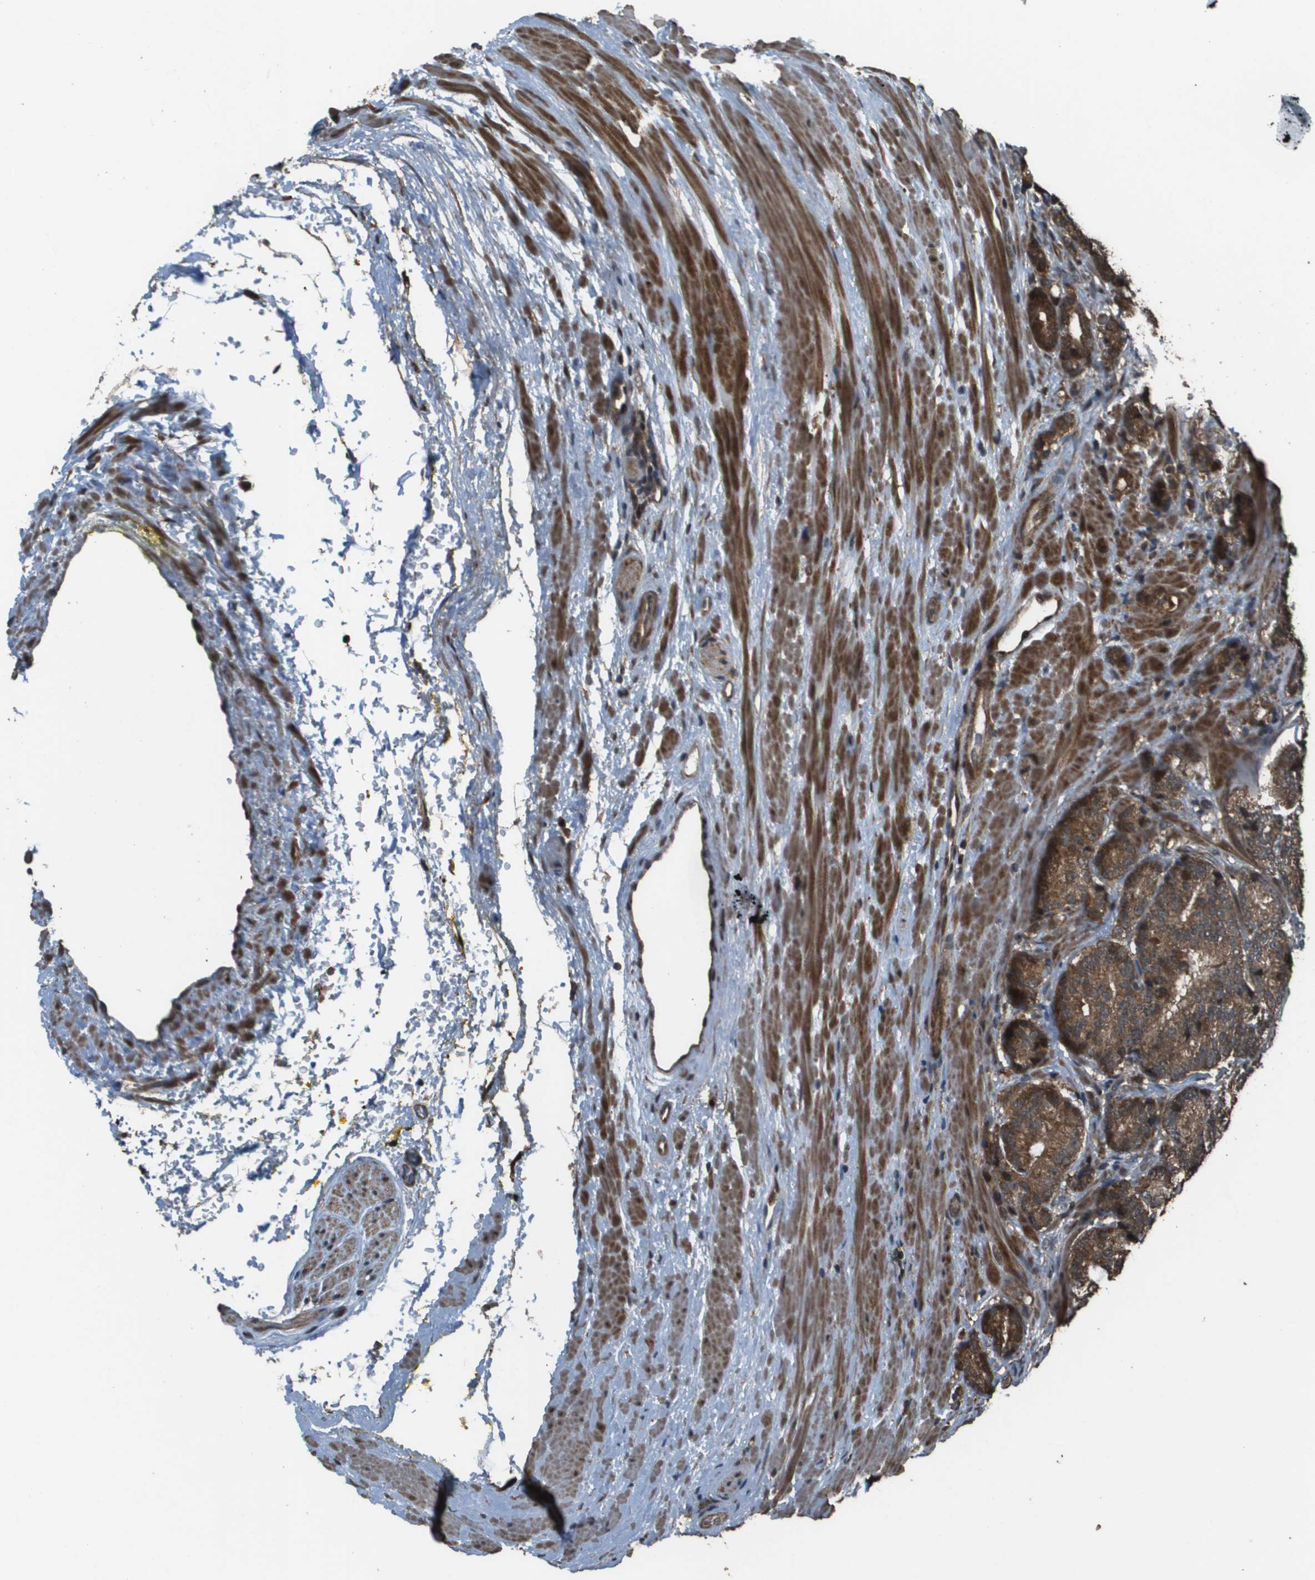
{"staining": {"intensity": "strong", "quantity": ">75%", "location": "cytoplasmic/membranous"}, "tissue": "prostate cancer", "cell_type": "Tumor cells", "image_type": "cancer", "snomed": [{"axis": "morphology", "description": "Adenocarcinoma, High grade"}, {"axis": "topography", "description": "Prostate"}], "caption": "There is high levels of strong cytoplasmic/membranous expression in tumor cells of prostate cancer, as demonstrated by immunohistochemical staining (brown color).", "gene": "FIG4", "patient": {"sex": "male", "age": 61}}